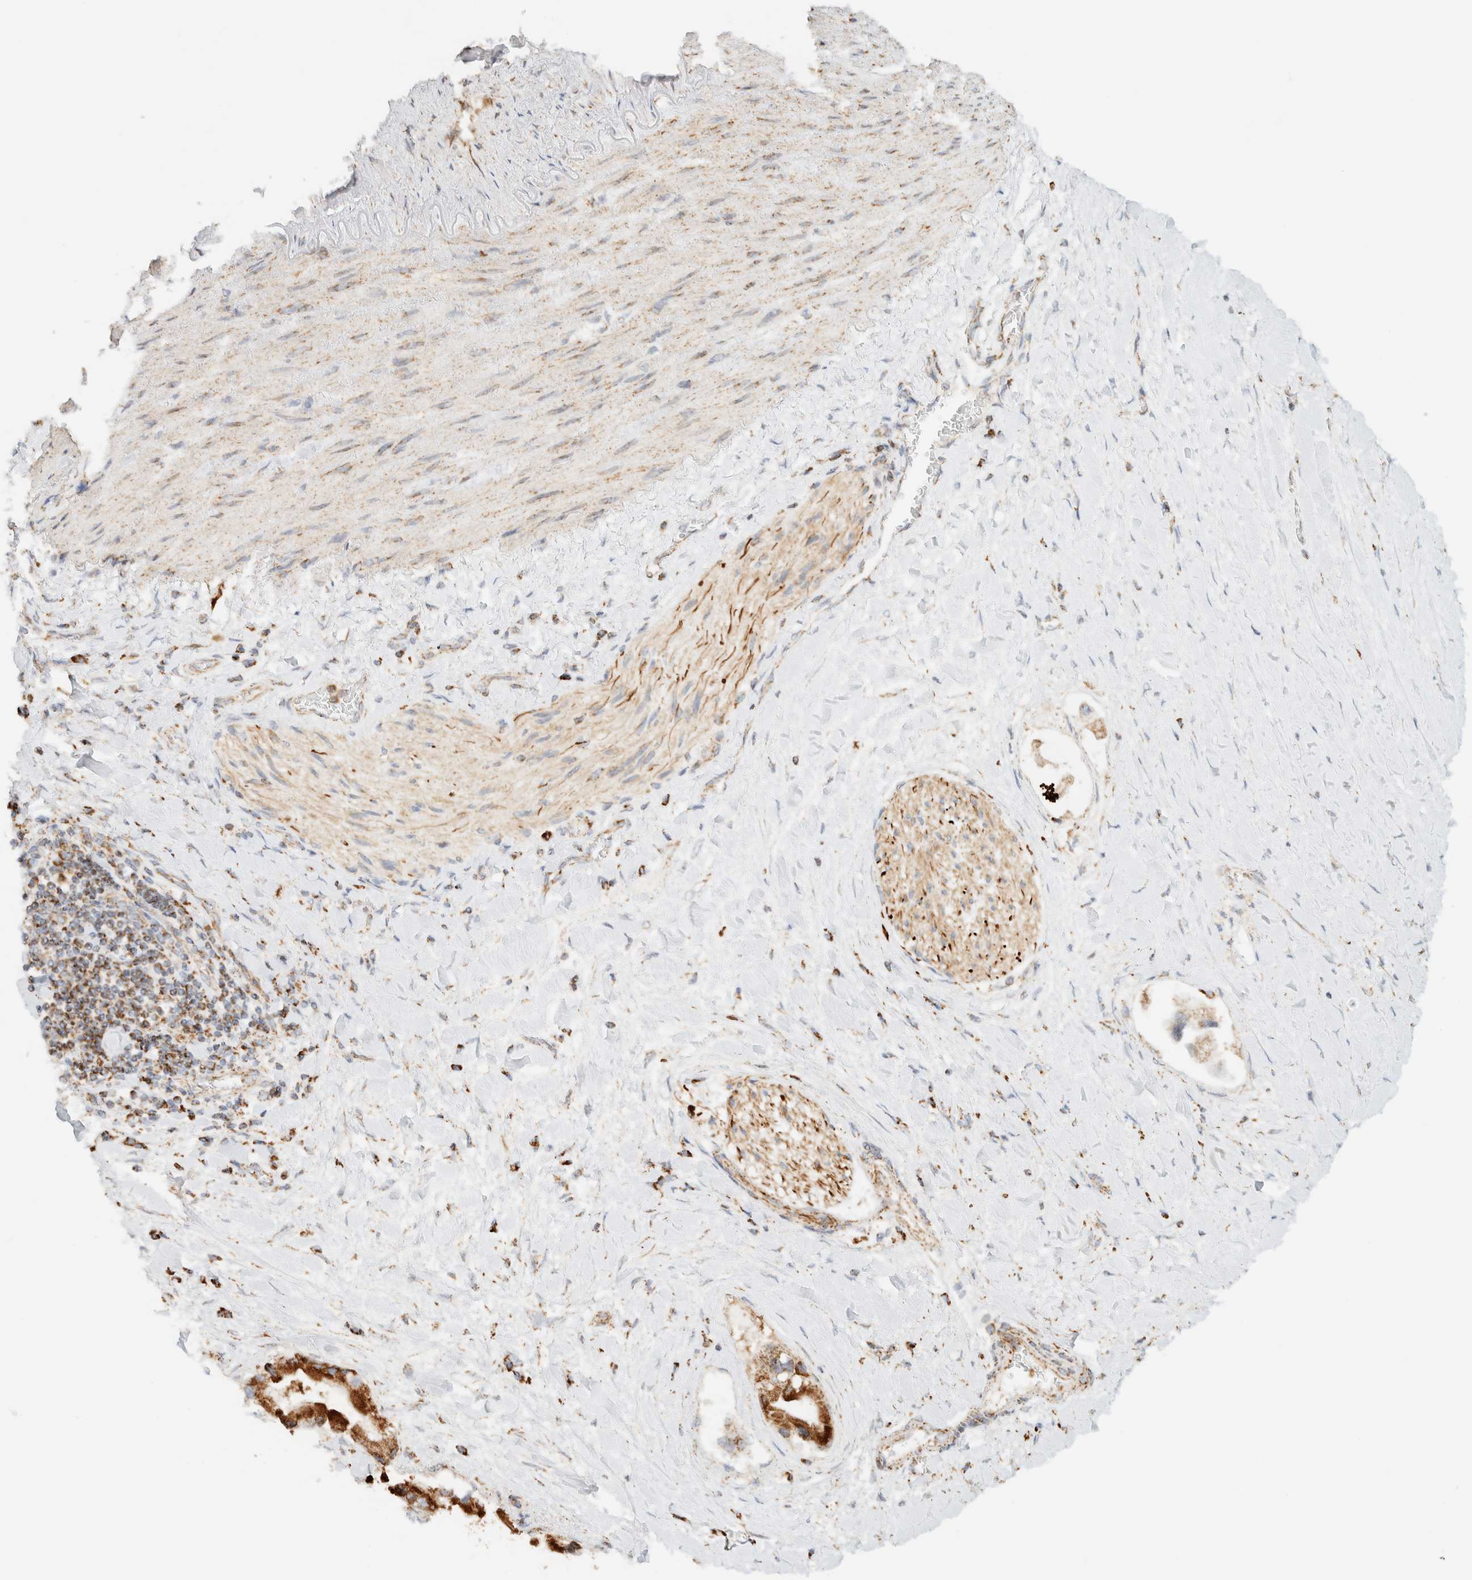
{"staining": {"intensity": "strong", "quantity": ">75%", "location": "cytoplasmic/membranous"}, "tissue": "liver cancer", "cell_type": "Tumor cells", "image_type": "cancer", "snomed": [{"axis": "morphology", "description": "Cholangiocarcinoma"}, {"axis": "topography", "description": "Liver"}], "caption": "Tumor cells demonstrate high levels of strong cytoplasmic/membranous expression in about >75% of cells in liver cholangiocarcinoma.", "gene": "KIFAP3", "patient": {"sex": "male", "age": 50}}